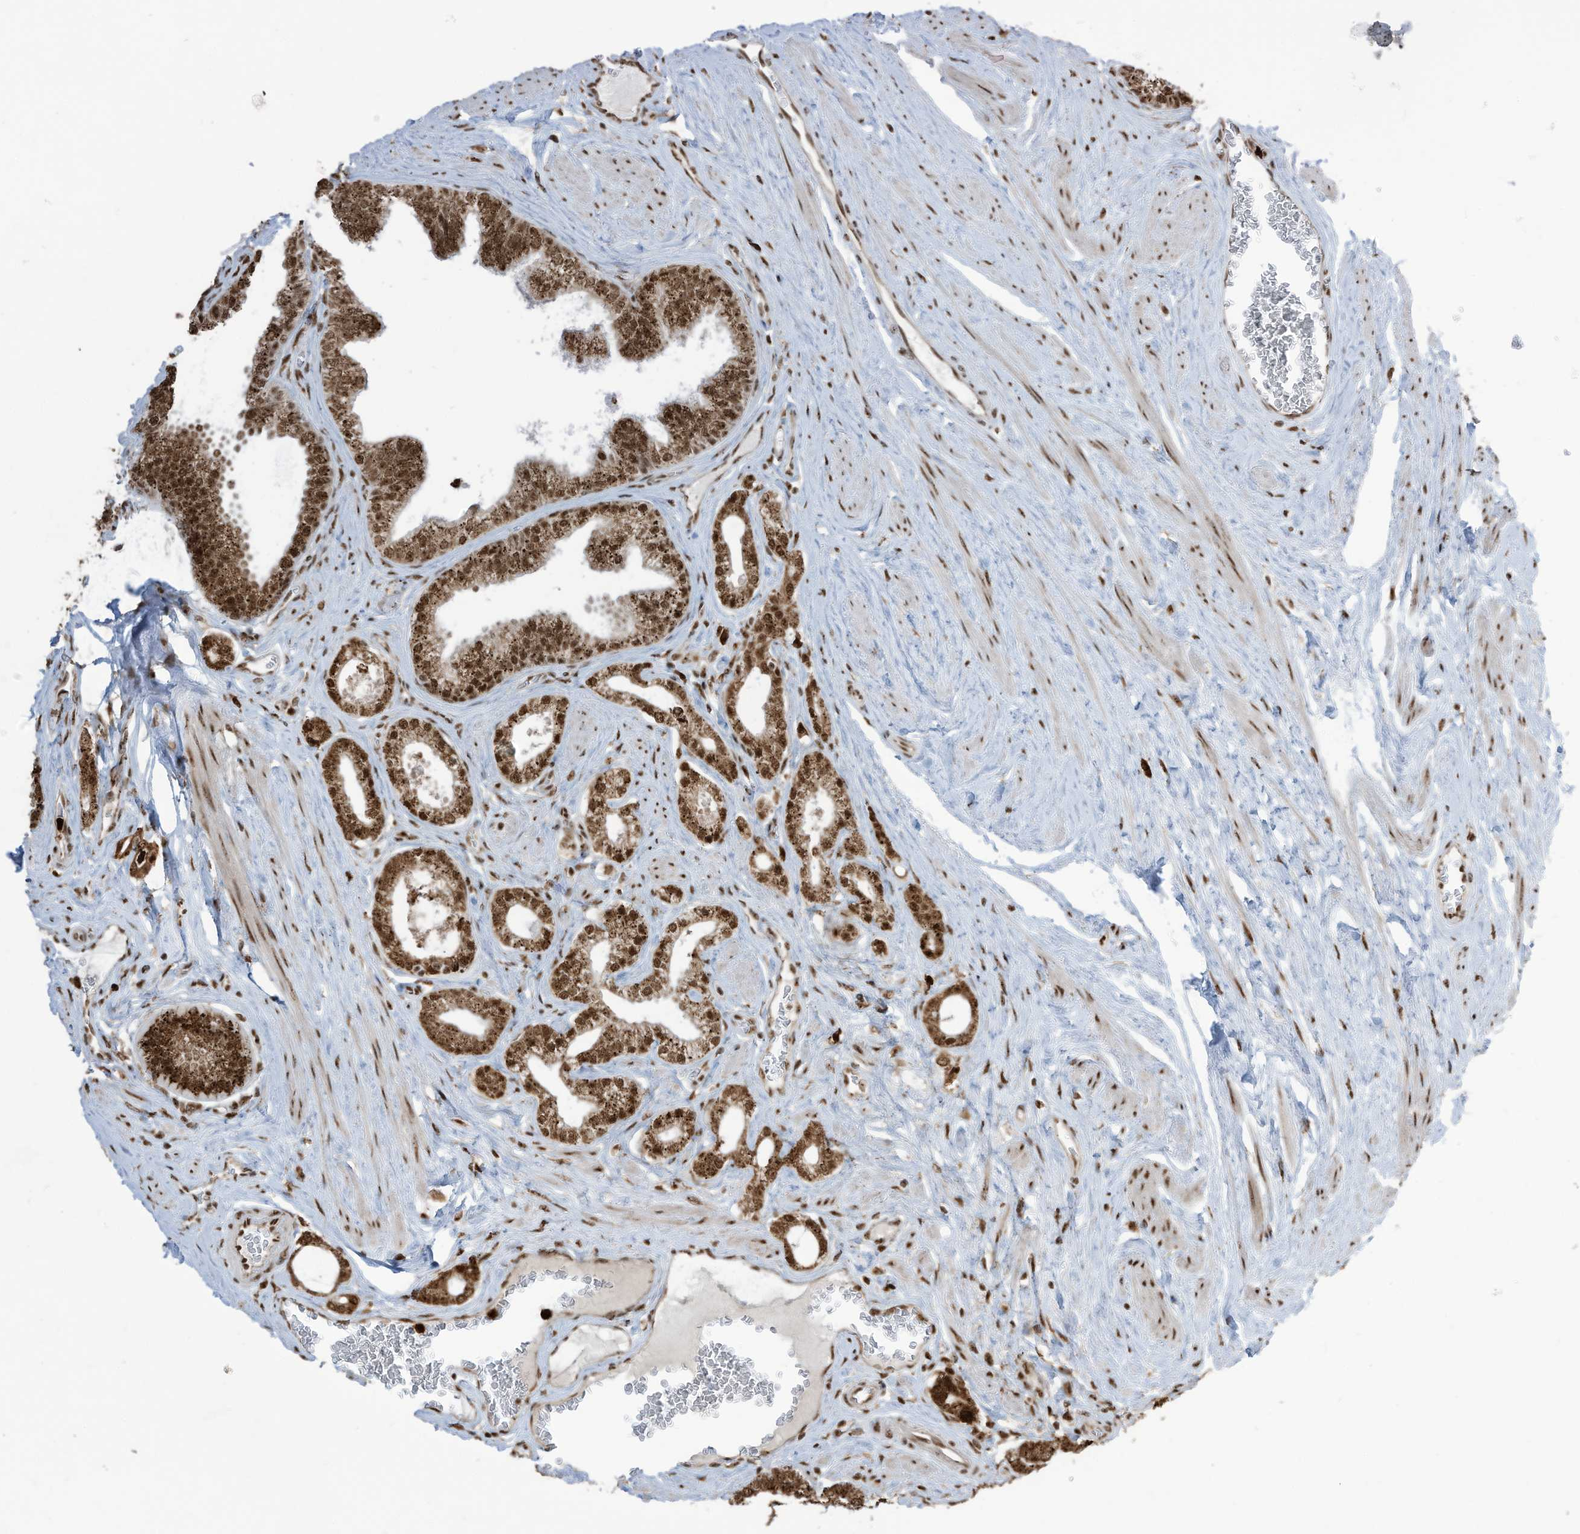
{"staining": {"intensity": "strong", "quantity": ">75%", "location": "cytoplasmic/membranous,nuclear"}, "tissue": "prostate cancer", "cell_type": "Tumor cells", "image_type": "cancer", "snomed": [{"axis": "morphology", "description": "Adenocarcinoma, Low grade"}, {"axis": "topography", "description": "Prostate"}], "caption": "Prostate cancer (adenocarcinoma (low-grade)) stained with a brown dye exhibits strong cytoplasmic/membranous and nuclear positive positivity in approximately >75% of tumor cells.", "gene": "LBH", "patient": {"sex": "male", "age": 63}}